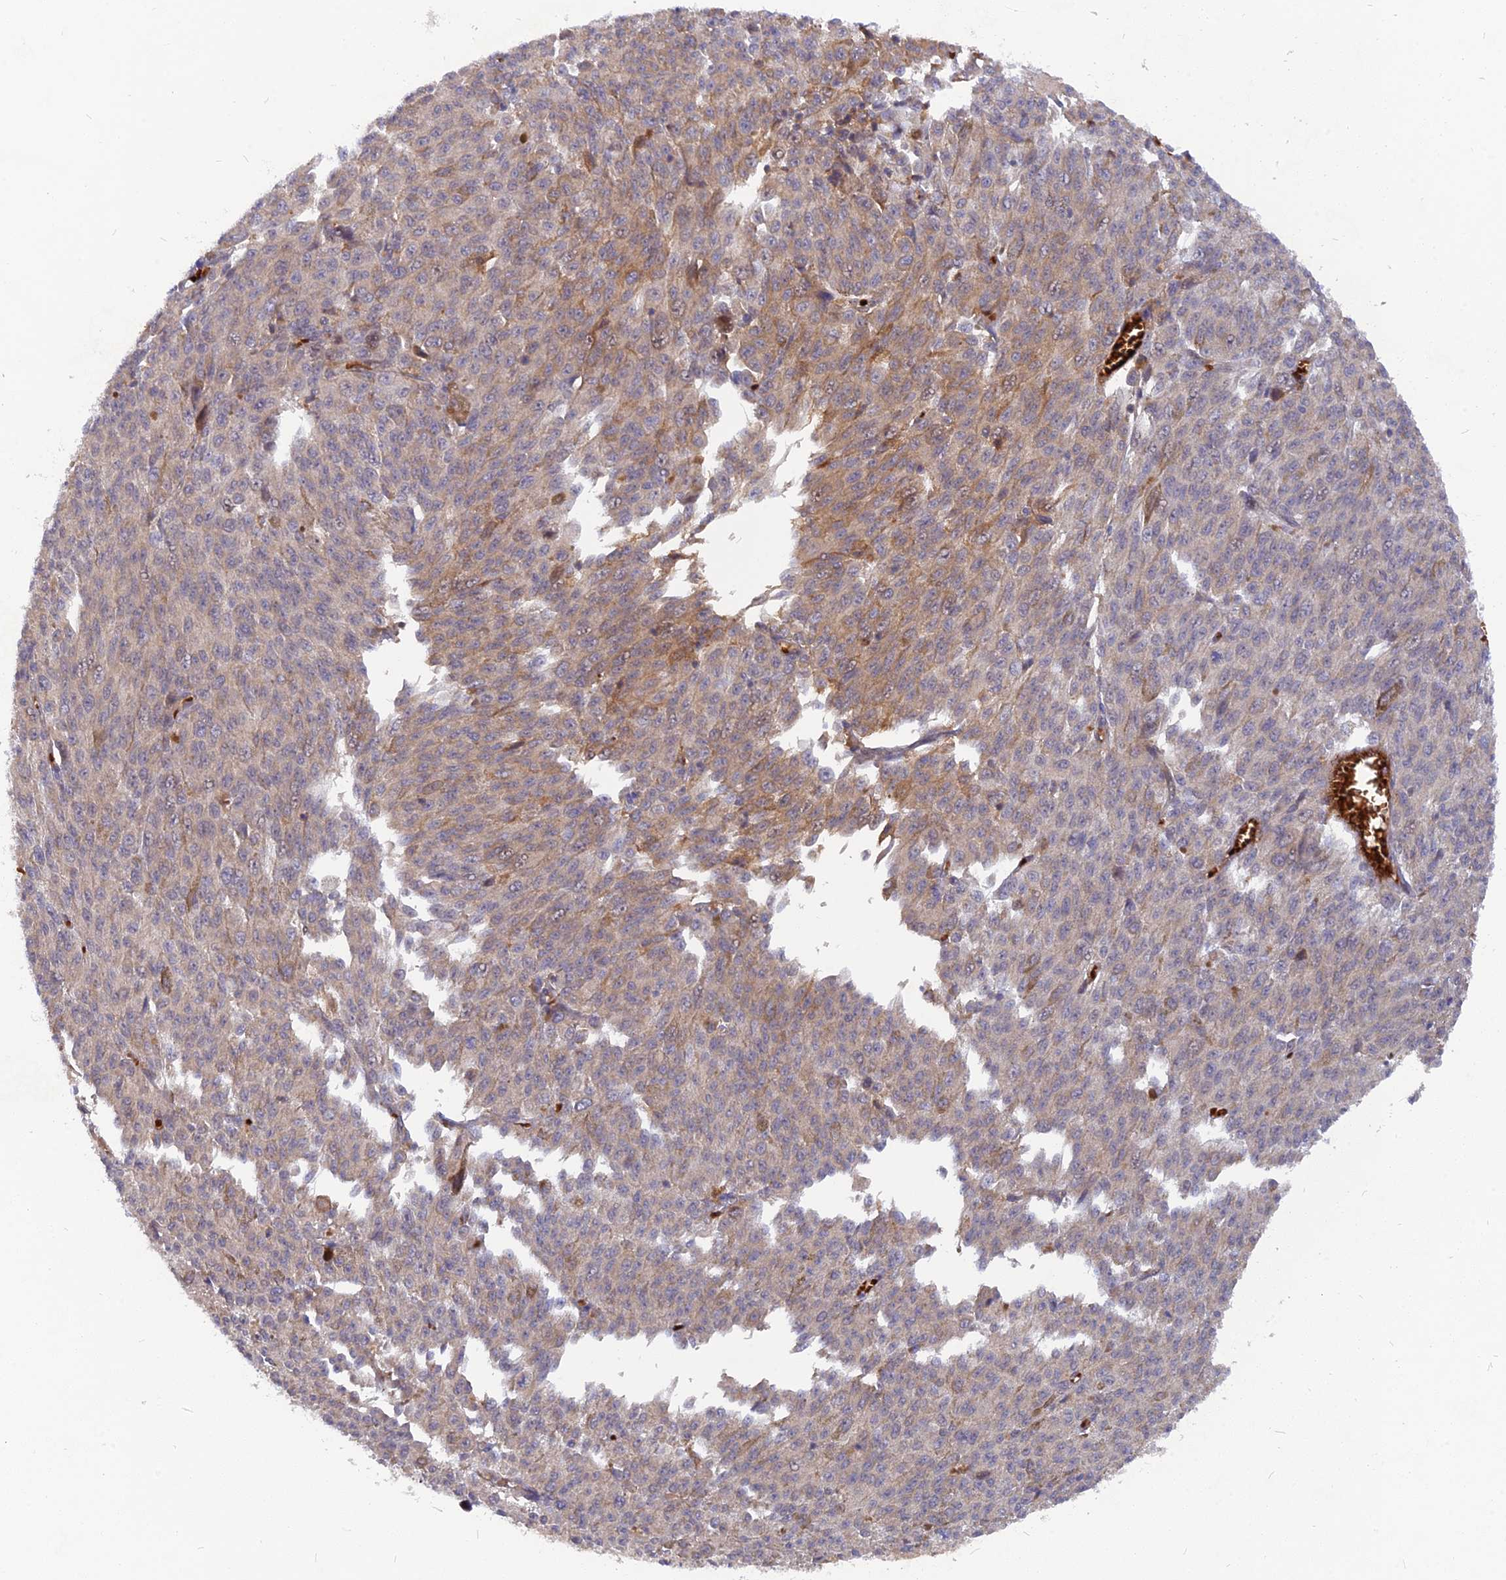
{"staining": {"intensity": "moderate", "quantity": "<25%", "location": "cytoplasmic/membranous"}, "tissue": "melanoma", "cell_type": "Tumor cells", "image_type": "cancer", "snomed": [{"axis": "morphology", "description": "Malignant melanoma, NOS"}, {"axis": "topography", "description": "Skin"}], "caption": "Protein expression analysis of human melanoma reveals moderate cytoplasmic/membranous positivity in about <25% of tumor cells.", "gene": "ARL2BP", "patient": {"sex": "female", "age": 52}}